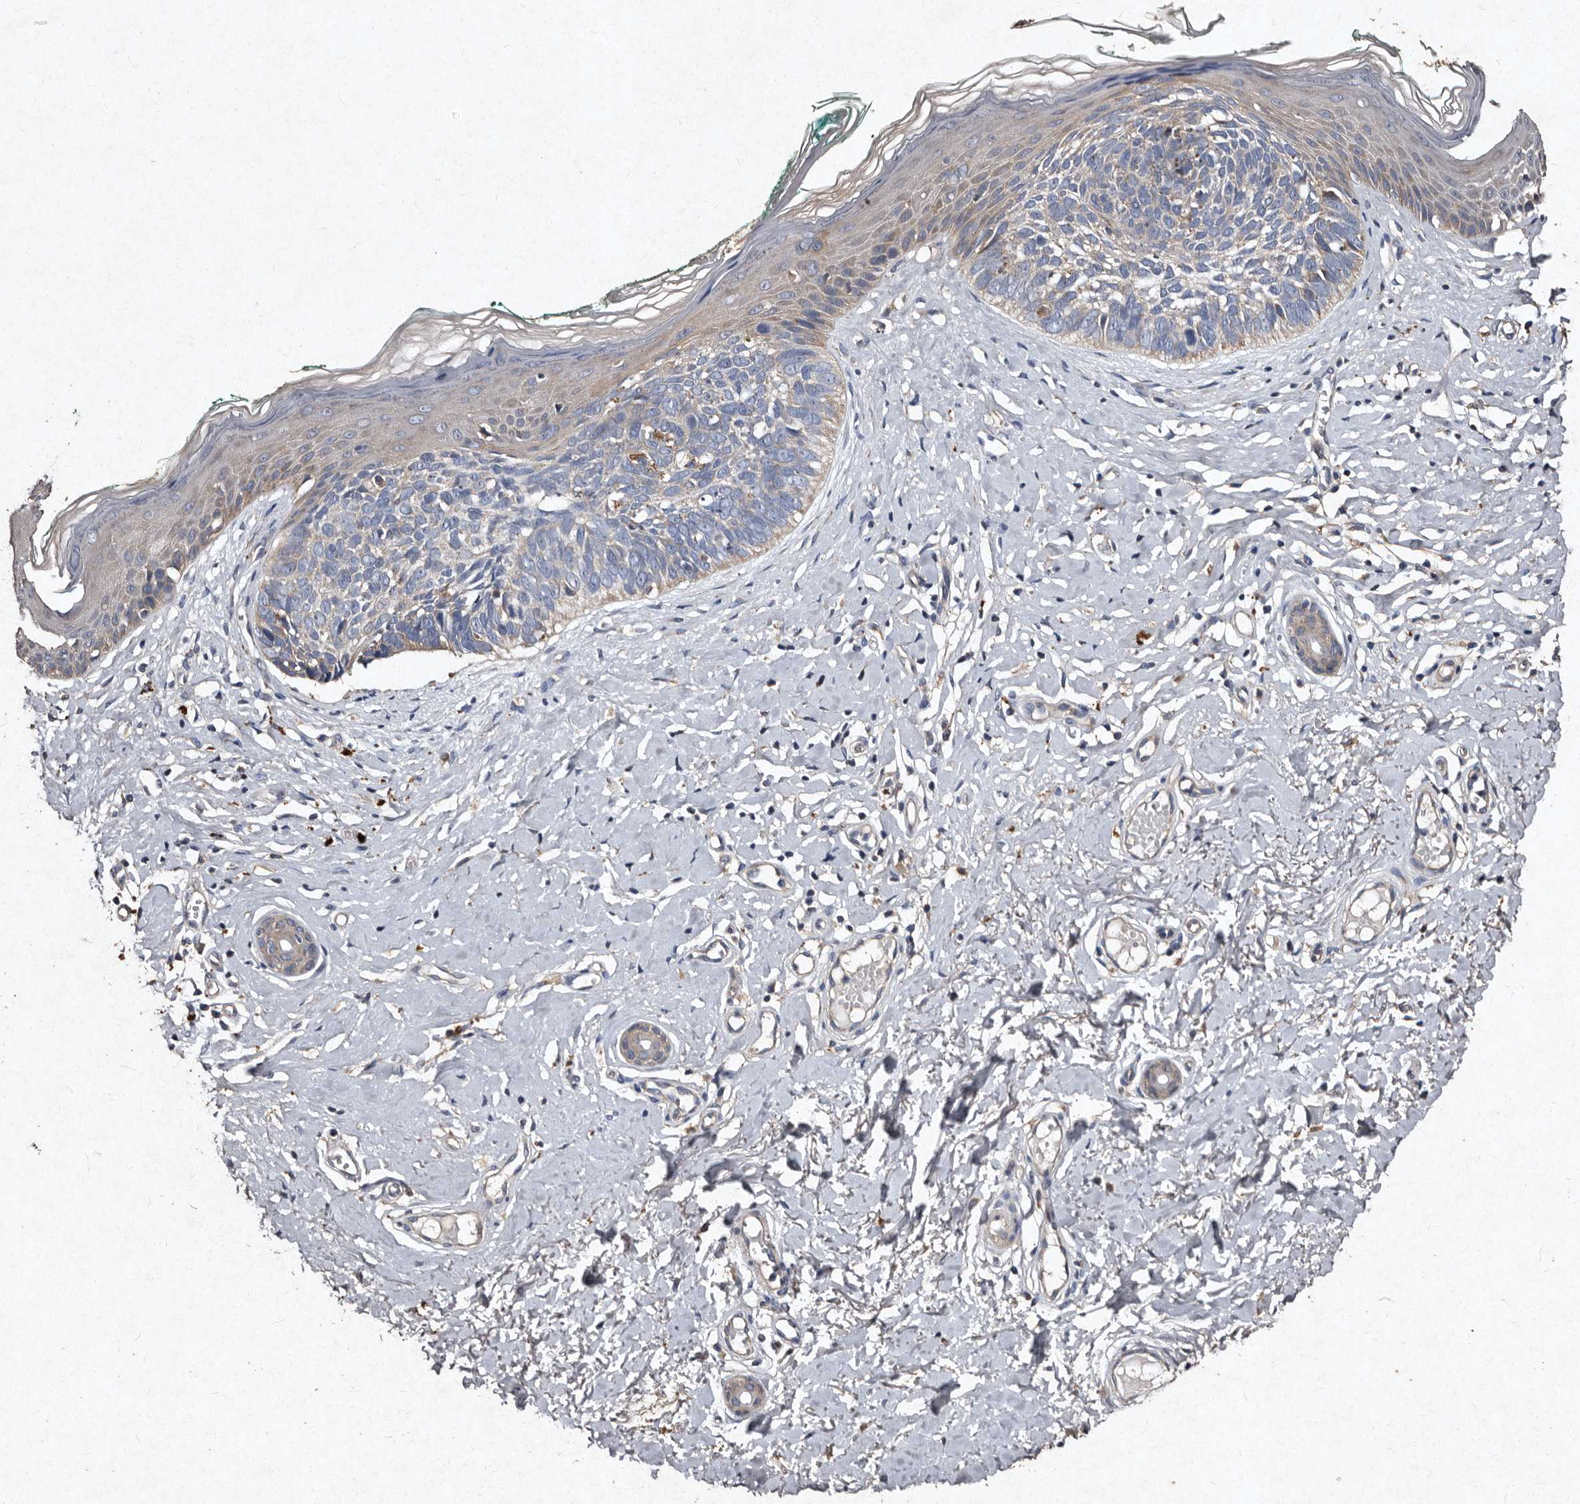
{"staining": {"intensity": "negative", "quantity": "none", "location": "none"}, "tissue": "skin cancer", "cell_type": "Tumor cells", "image_type": "cancer", "snomed": [{"axis": "morphology", "description": "Basal cell carcinoma"}, {"axis": "topography", "description": "Skin"}], "caption": "Immunohistochemistry image of human skin cancer stained for a protein (brown), which displays no expression in tumor cells.", "gene": "TFB1M", "patient": {"sex": "male", "age": 48}}